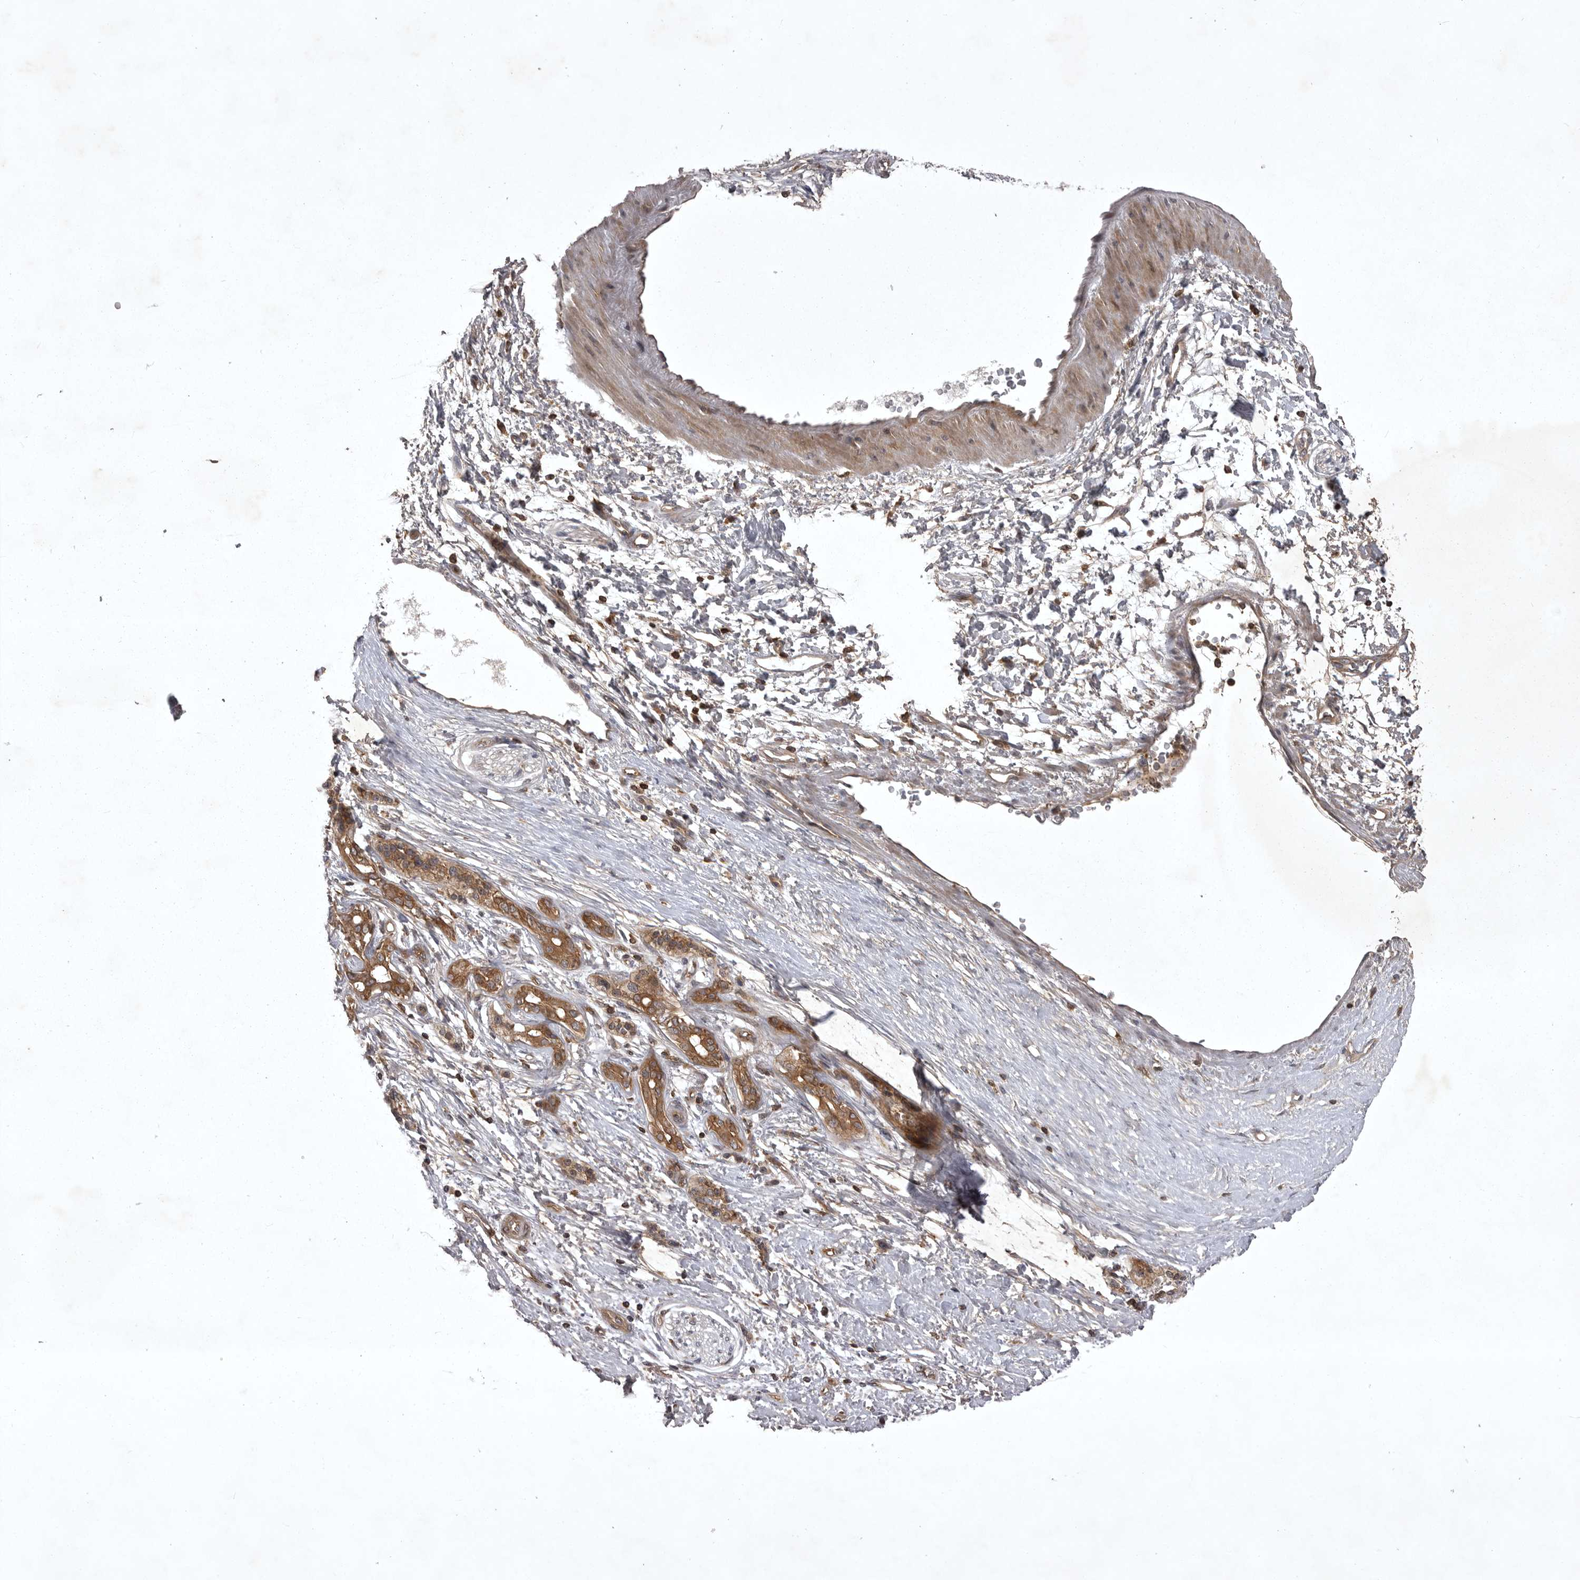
{"staining": {"intensity": "moderate", "quantity": ">75%", "location": "cytoplasmic/membranous"}, "tissue": "pancreatic cancer", "cell_type": "Tumor cells", "image_type": "cancer", "snomed": [{"axis": "morphology", "description": "Adenocarcinoma, NOS"}, {"axis": "topography", "description": "Pancreas"}], "caption": "Immunohistochemical staining of human adenocarcinoma (pancreatic) reveals moderate cytoplasmic/membranous protein expression in approximately >75% of tumor cells. Immunohistochemistry (ihc) stains the protein of interest in brown and the nuclei are stained blue.", "gene": "STK24", "patient": {"sex": "male", "age": 50}}